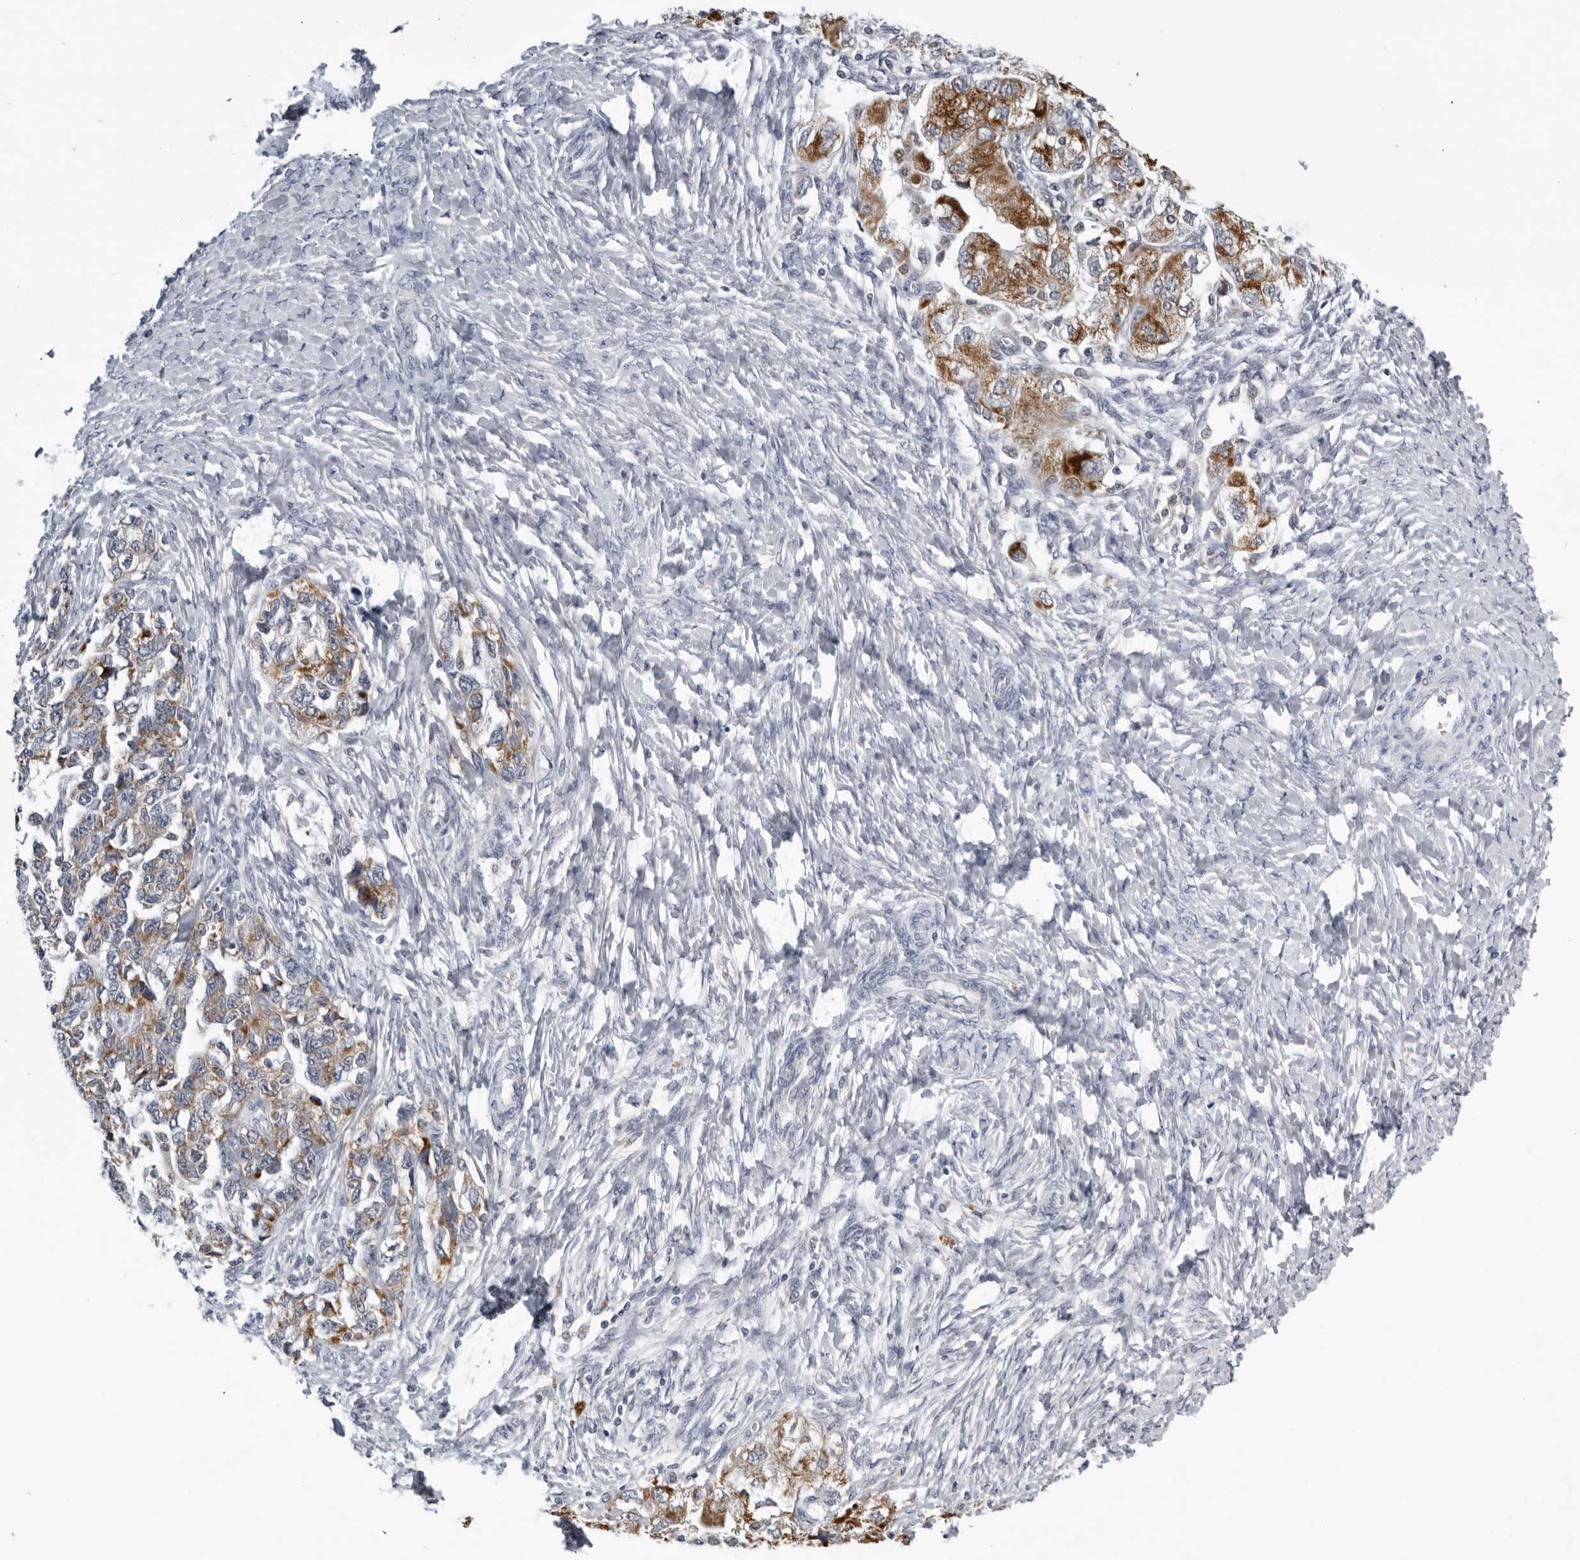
{"staining": {"intensity": "moderate", "quantity": ">75%", "location": "cytoplasmic/membranous"}, "tissue": "ovarian cancer", "cell_type": "Tumor cells", "image_type": "cancer", "snomed": [{"axis": "morphology", "description": "Carcinoma, NOS"}, {"axis": "morphology", "description": "Cystadenocarcinoma, serous, NOS"}, {"axis": "topography", "description": "Ovary"}], "caption": "This is a photomicrograph of immunohistochemistry (IHC) staining of ovarian cancer, which shows moderate positivity in the cytoplasmic/membranous of tumor cells.", "gene": "CPT2", "patient": {"sex": "female", "age": 69}}